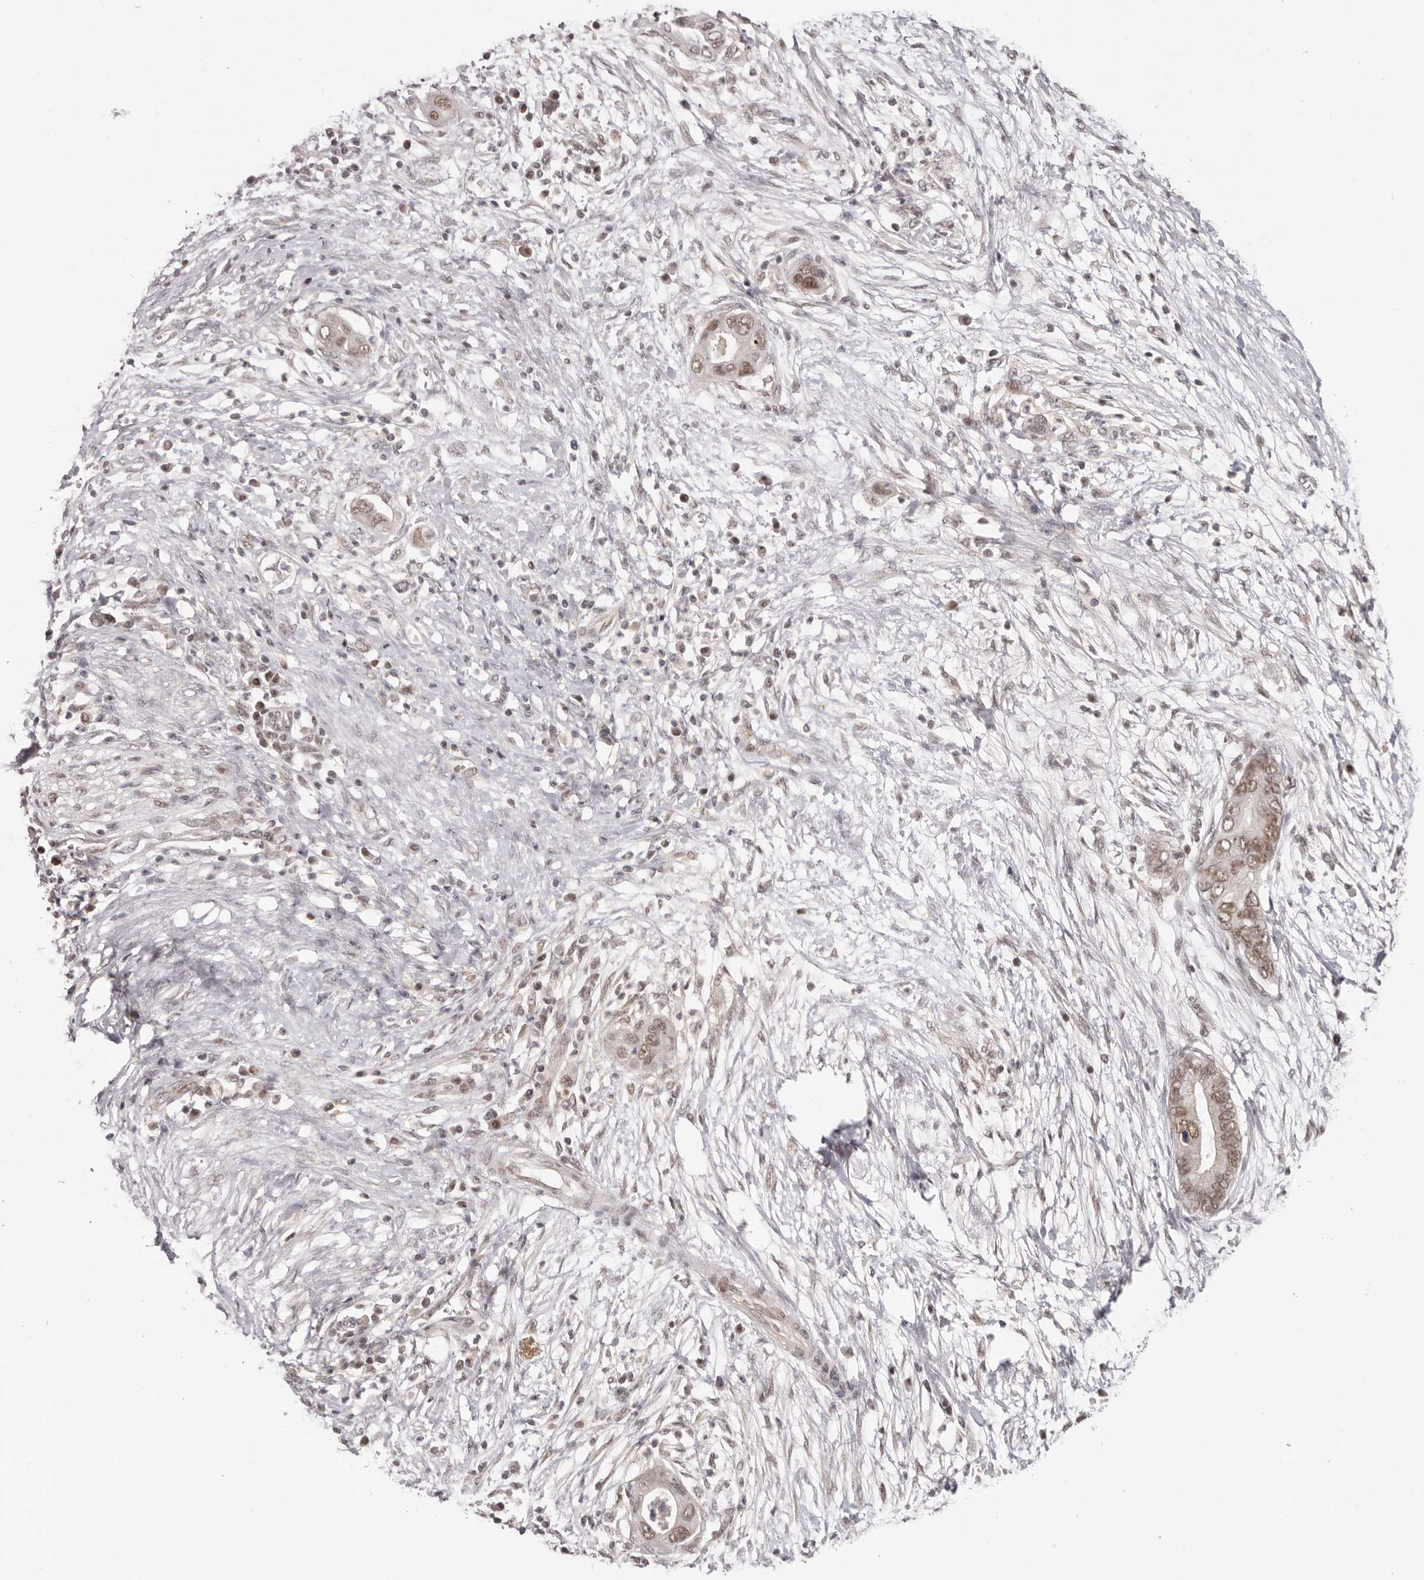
{"staining": {"intensity": "moderate", "quantity": ">75%", "location": "cytoplasmic/membranous,nuclear"}, "tissue": "pancreatic cancer", "cell_type": "Tumor cells", "image_type": "cancer", "snomed": [{"axis": "morphology", "description": "Adenocarcinoma, NOS"}, {"axis": "topography", "description": "Pancreas"}], "caption": "Adenocarcinoma (pancreatic) was stained to show a protein in brown. There is medium levels of moderate cytoplasmic/membranous and nuclear expression in approximately >75% of tumor cells. Nuclei are stained in blue.", "gene": "TBX5", "patient": {"sex": "male", "age": 75}}